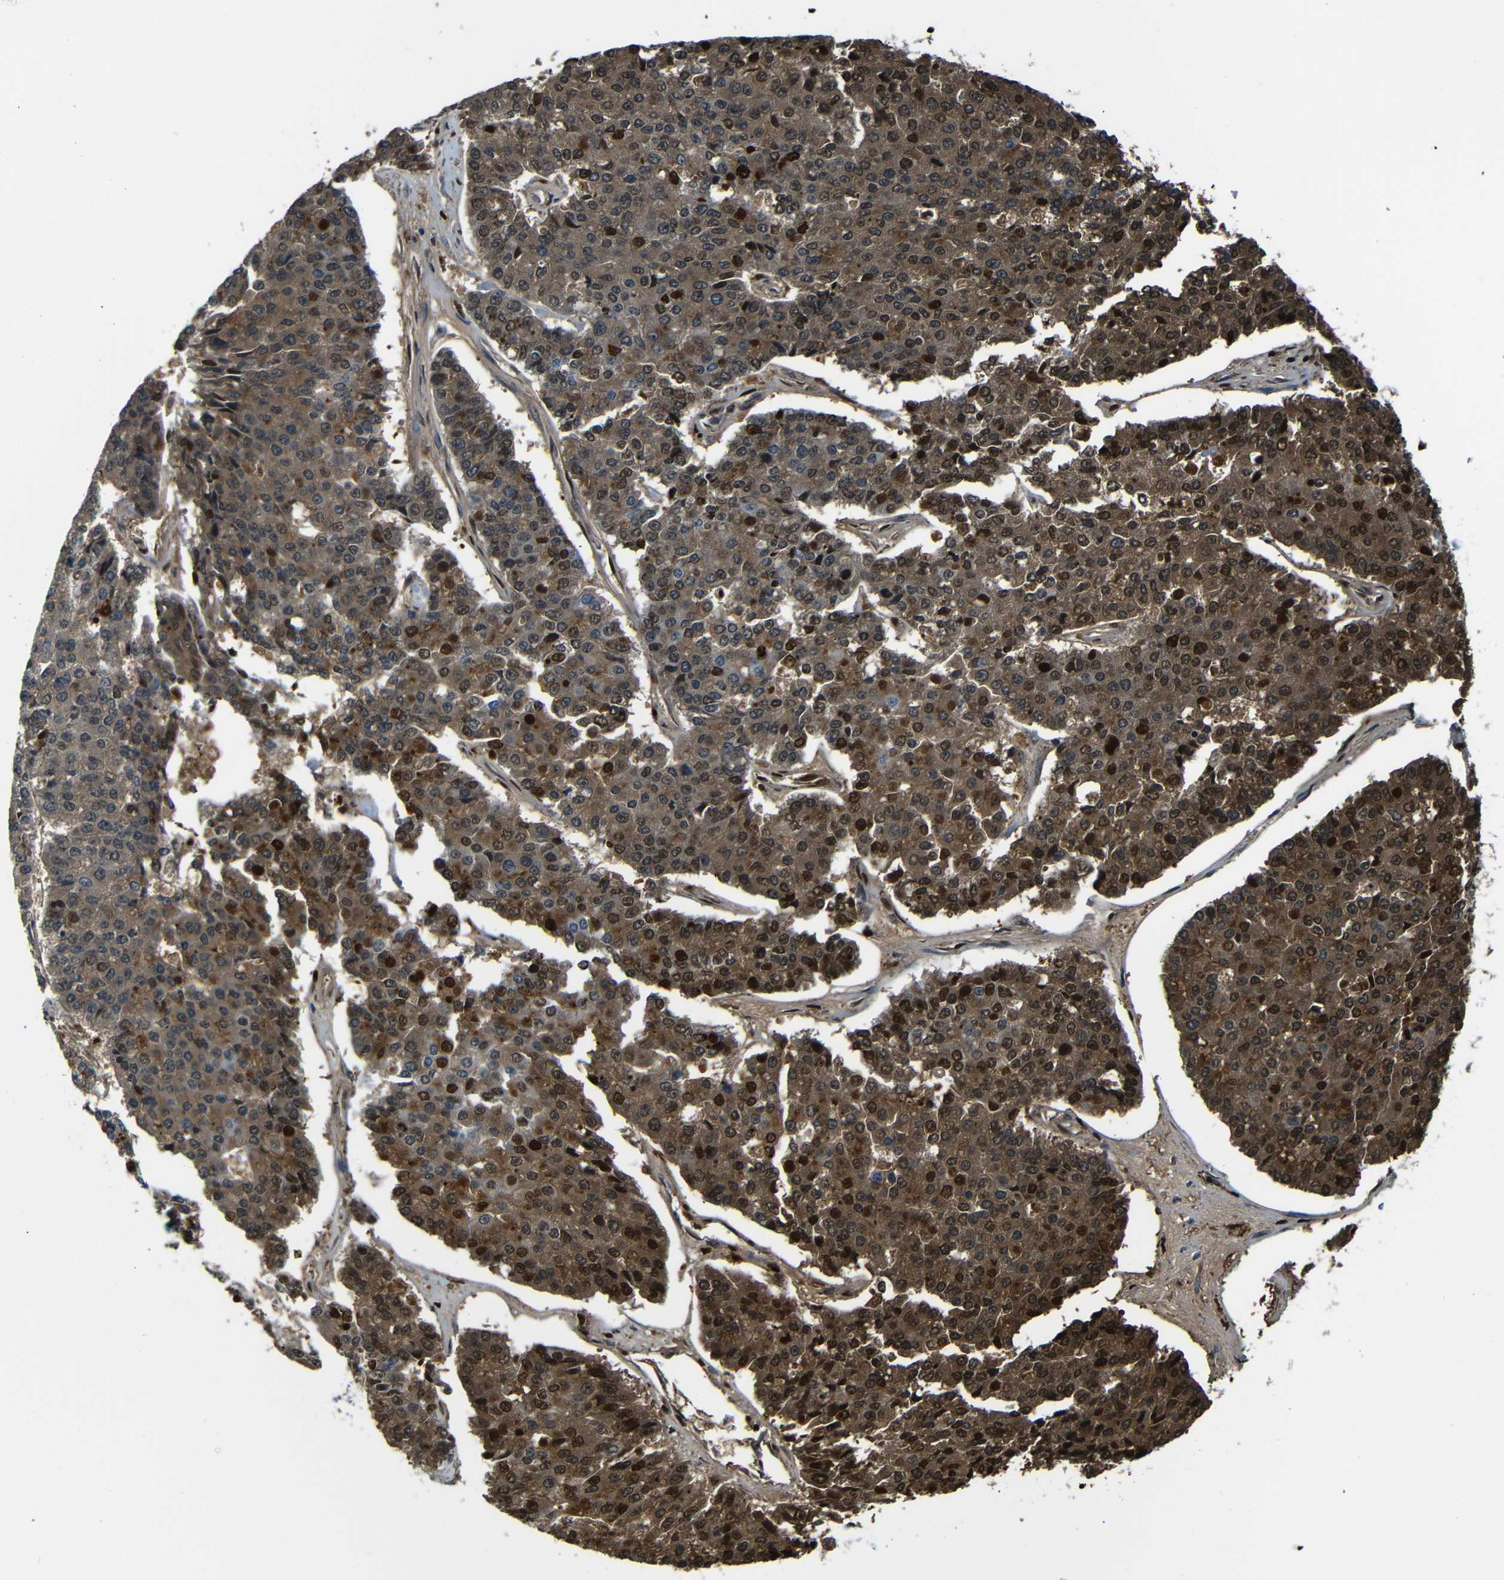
{"staining": {"intensity": "strong", "quantity": "<25%", "location": "cytoplasmic/membranous,nuclear"}, "tissue": "pancreatic cancer", "cell_type": "Tumor cells", "image_type": "cancer", "snomed": [{"axis": "morphology", "description": "Adenocarcinoma, NOS"}, {"axis": "topography", "description": "Pancreas"}], "caption": "A brown stain shows strong cytoplasmic/membranous and nuclear positivity of a protein in human pancreatic cancer (adenocarcinoma) tumor cells.", "gene": "SERPINA1", "patient": {"sex": "male", "age": 50}}